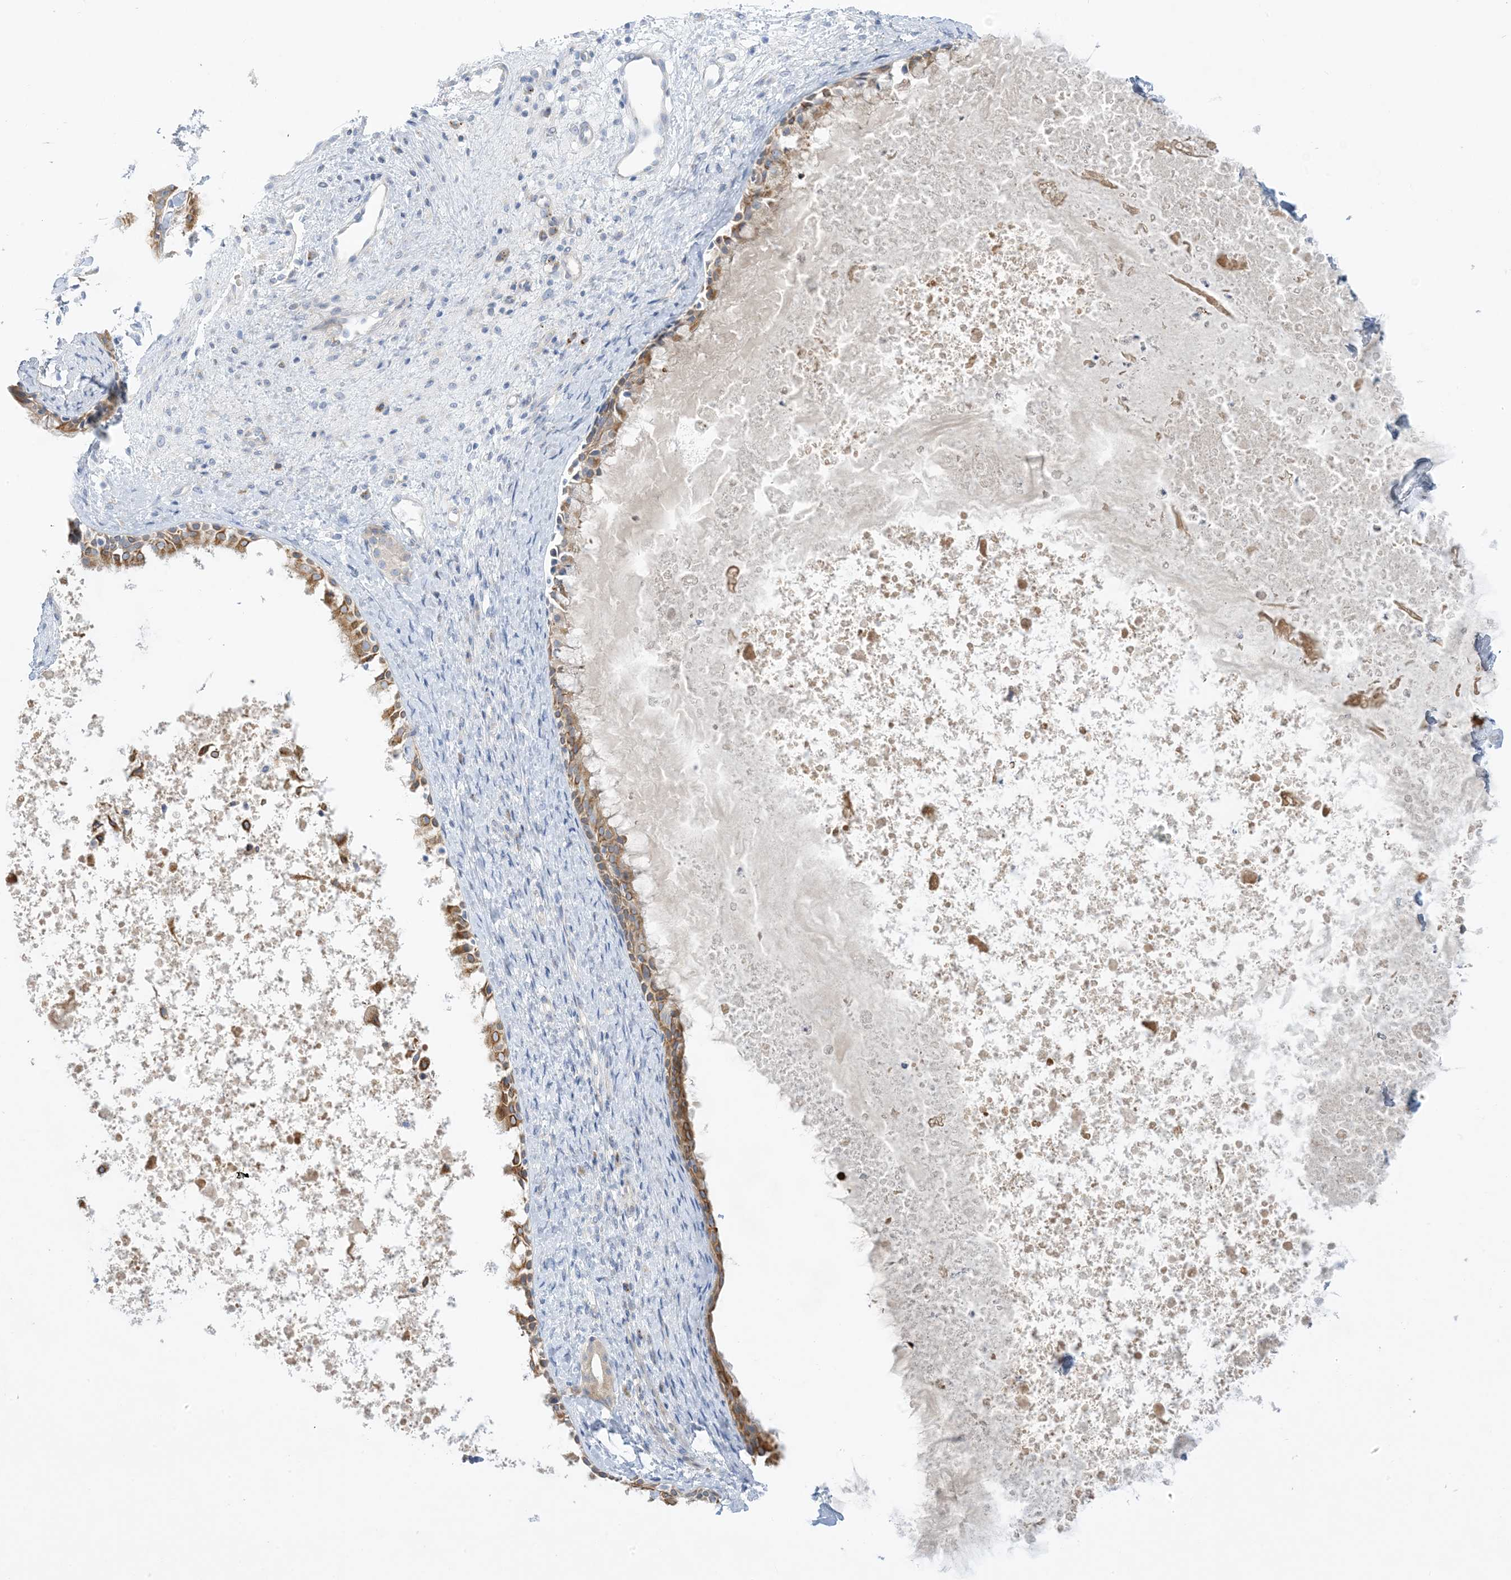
{"staining": {"intensity": "moderate", "quantity": ">75%", "location": "cytoplasmic/membranous"}, "tissue": "nasopharynx", "cell_type": "Respiratory epithelial cells", "image_type": "normal", "snomed": [{"axis": "morphology", "description": "Normal tissue, NOS"}, {"axis": "topography", "description": "Nasopharynx"}], "caption": "Immunohistochemistry micrograph of unremarkable human nasopharynx stained for a protein (brown), which shows medium levels of moderate cytoplasmic/membranous staining in about >75% of respiratory epithelial cells.", "gene": "XIRP2", "patient": {"sex": "male", "age": 22}}